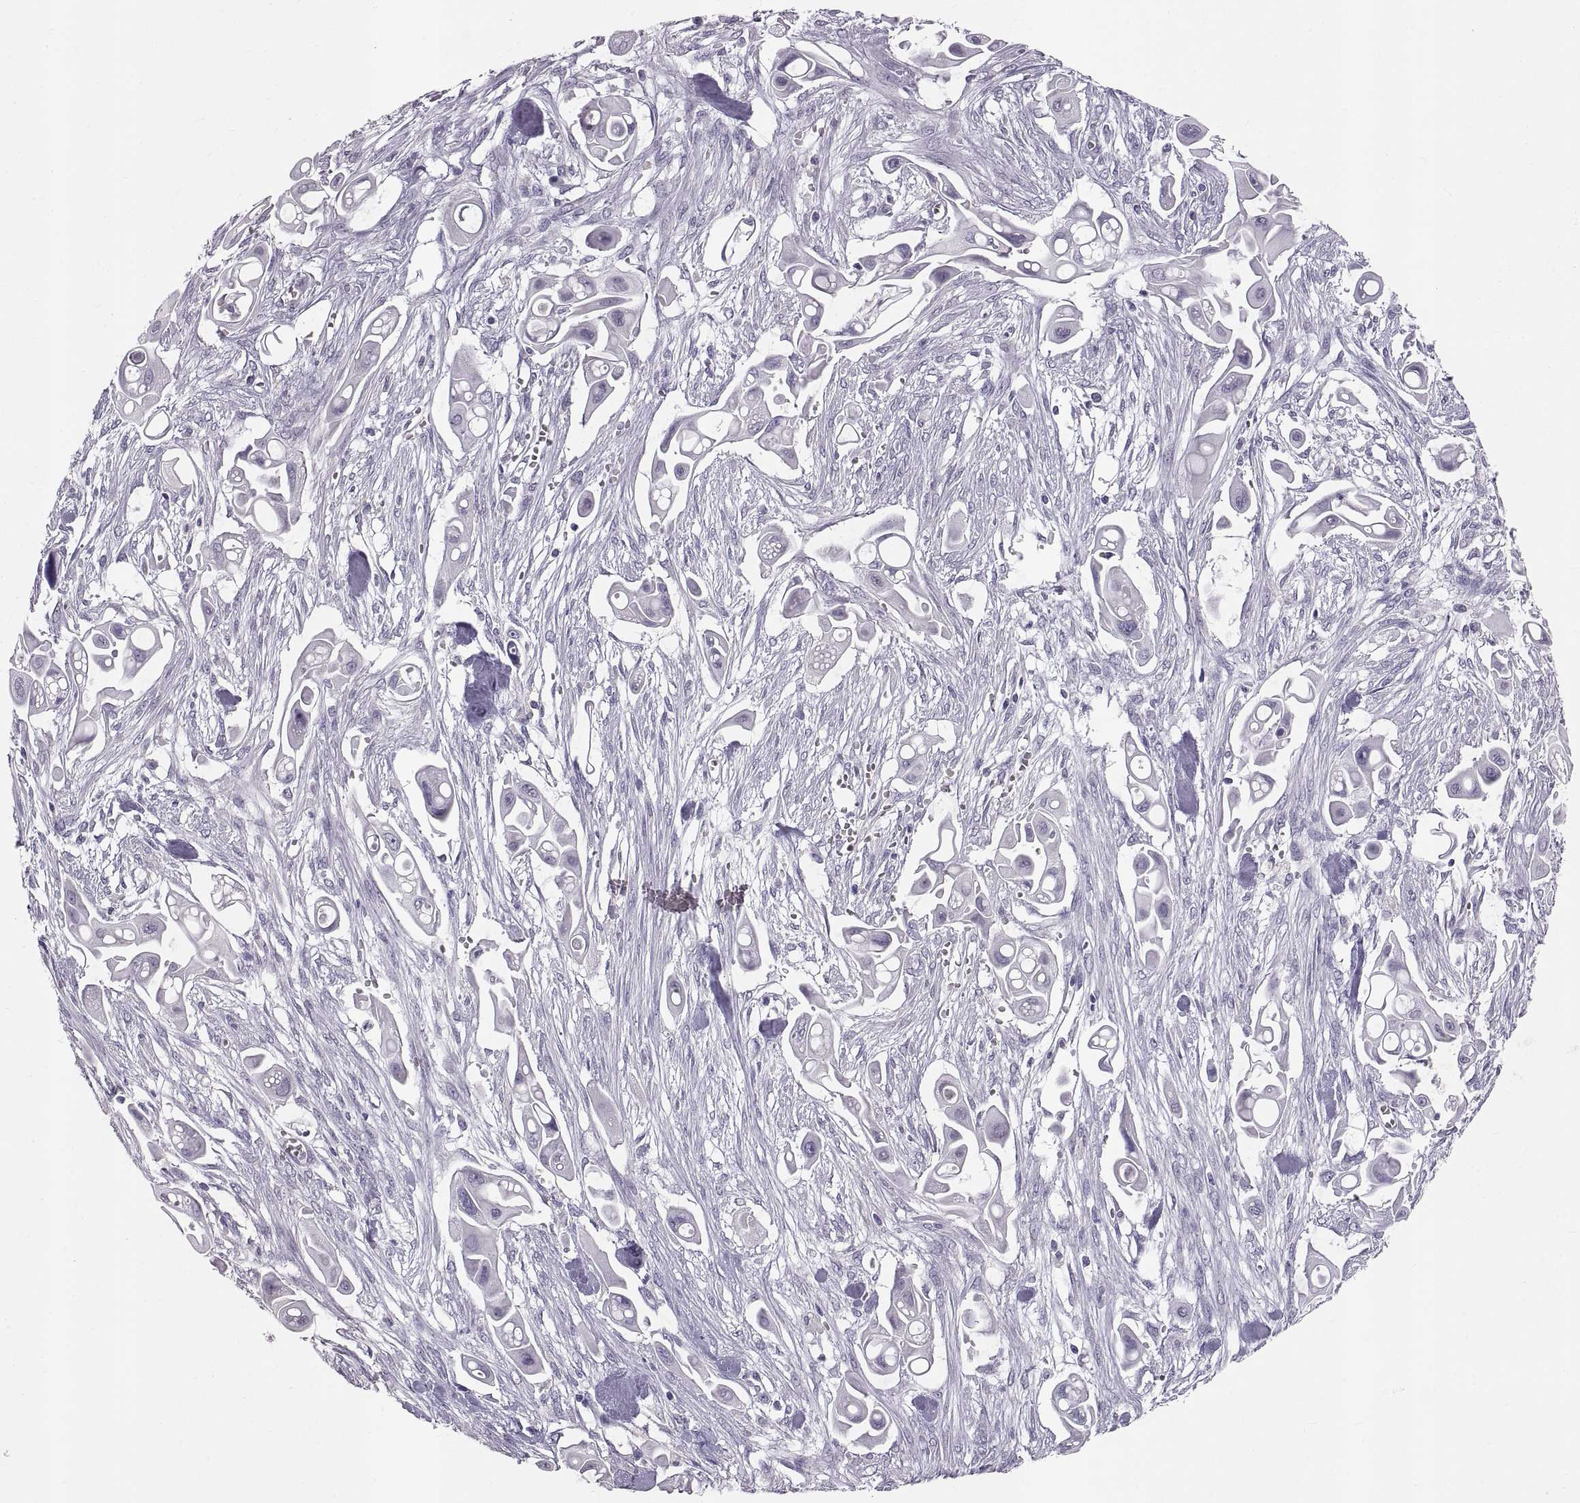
{"staining": {"intensity": "negative", "quantity": "none", "location": "none"}, "tissue": "pancreatic cancer", "cell_type": "Tumor cells", "image_type": "cancer", "snomed": [{"axis": "morphology", "description": "Adenocarcinoma, NOS"}, {"axis": "topography", "description": "Pancreas"}], "caption": "DAB (3,3'-diaminobenzidine) immunohistochemical staining of human pancreatic cancer (adenocarcinoma) exhibits no significant positivity in tumor cells.", "gene": "WBP2NL", "patient": {"sex": "male", "age": 50}}